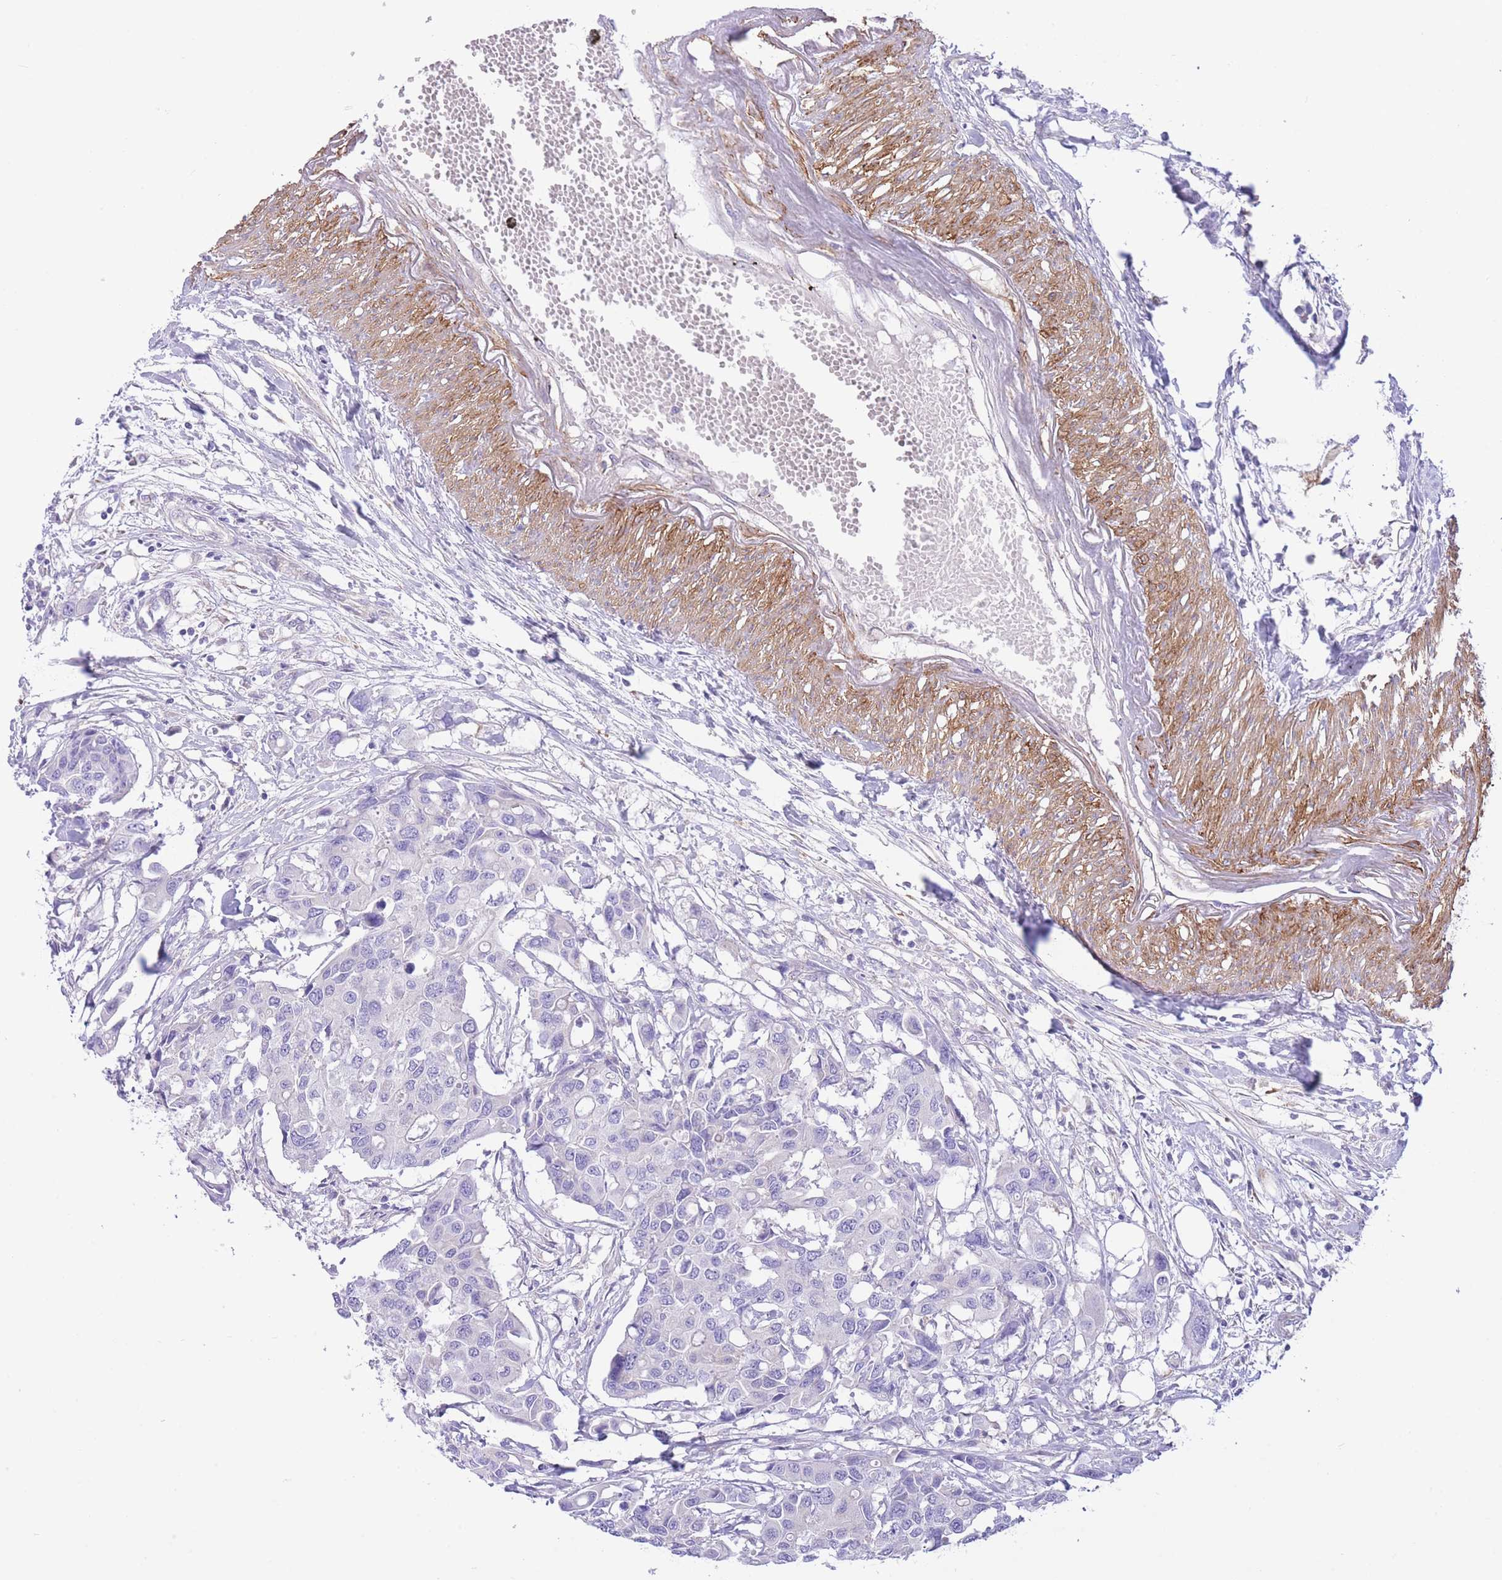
{"staining": {"intensity": "negative", "quantity": "none", "location": "none"}, "tissue": "colorectal cancer", "cell_type": "Tumor cells", "image_type": "cancer", "snomed": [{"axis": "morphology", "description": "Adenocarcinoma, NOS"}, {"axis": "topography", "description": "Colon"}], "caption": "IHC image of neoplastic tissue: colorectal cancer (adenocarcinoma) stained with DAB shows no significant protein staining in tumor cells.", "gene": "PGM1", "patient": {"sex": "male", "age": 77}}